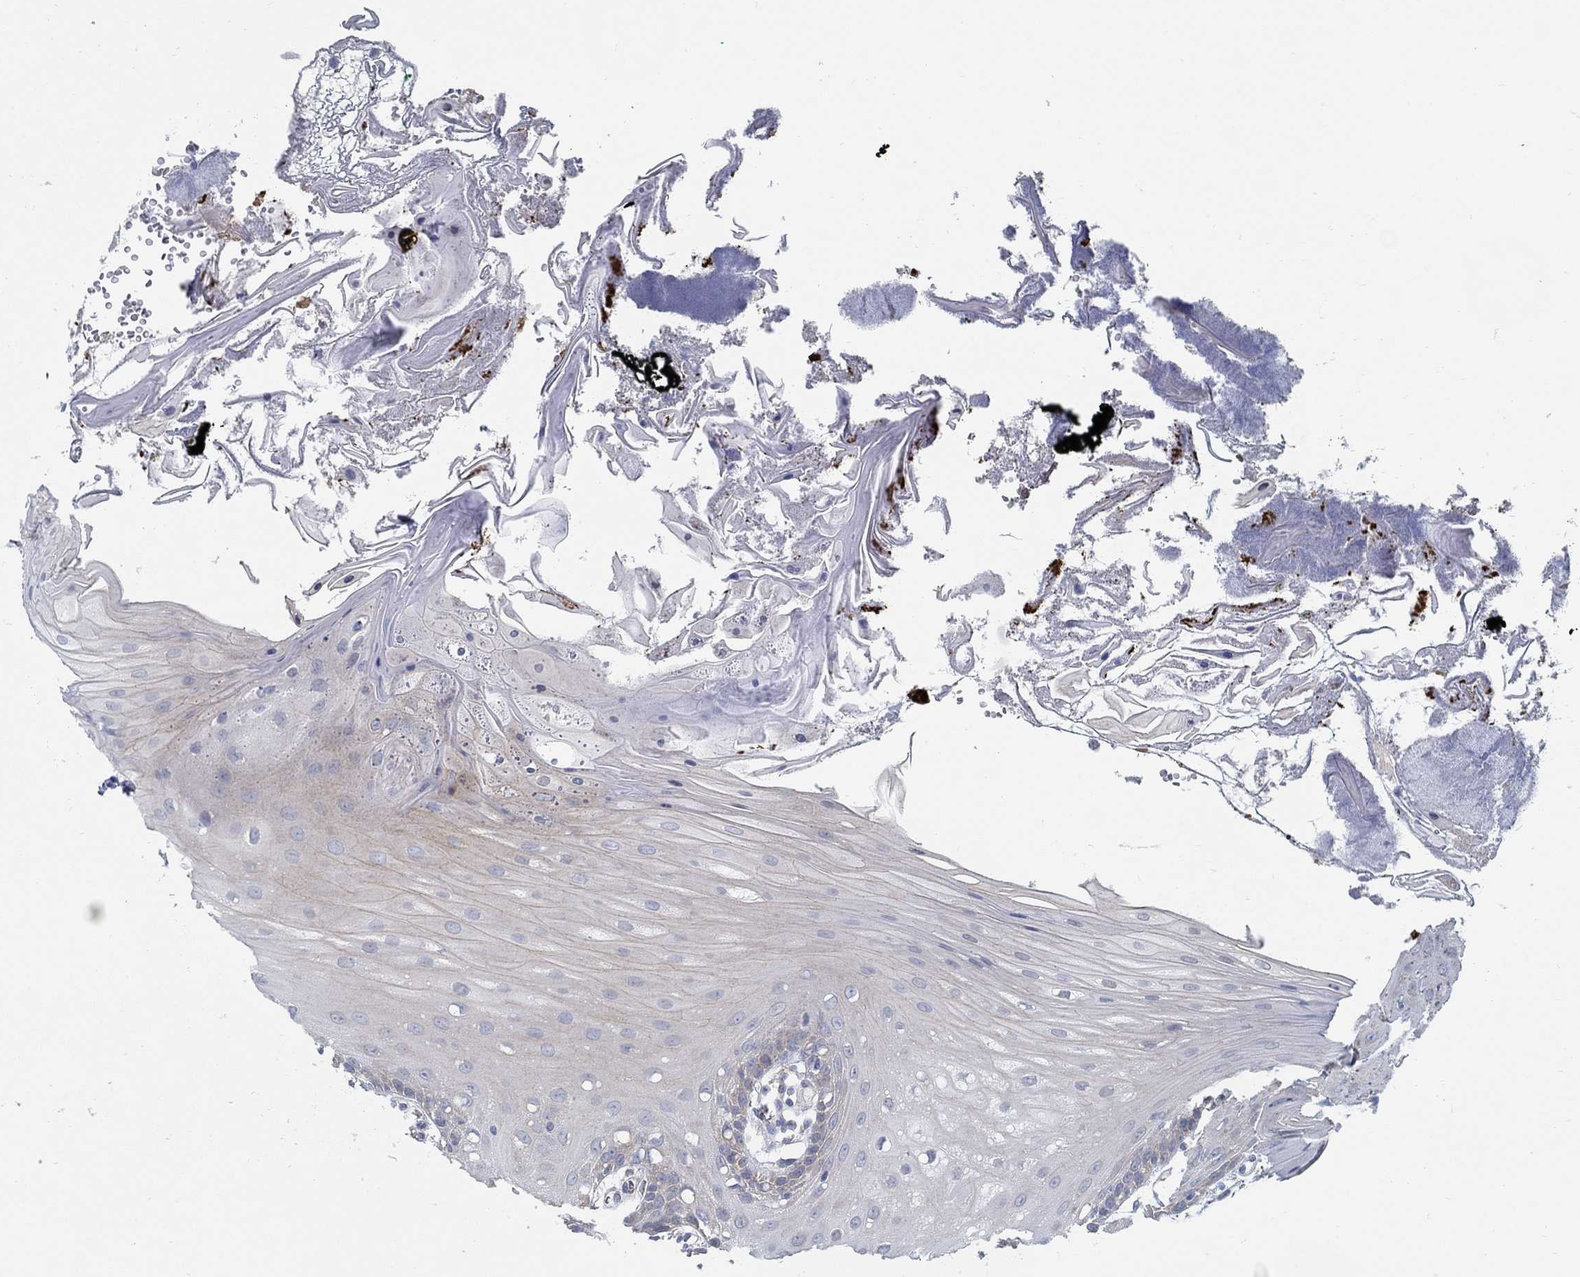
{"staining": {"intensity": "negative", "quantity": "none", "location": "none"}, "tissue": "oral mucosa", "cell_type": "Squamous epithelial cells", "image_type": "normal", "snomed": [{"axis": "morphology", "description": "Normal tissue, NOS"}, {"axis": "morphology", "description": "Squamous cell carcinoma, NOS"}, {"axis": "topography", "description": "Oral tissue"}, {"axis": "topography", "description": "Head-Neck"}], "caption": "A high-resolution micrograph shows immunohistochemistry (IHC) staining of normal oral mucosa, which exhibits no significant expression in squamous epithelial cells. Nuclei are stained in blue.", "gene": "C15orf39", "patient": {"sex": "male", "age": 69}}